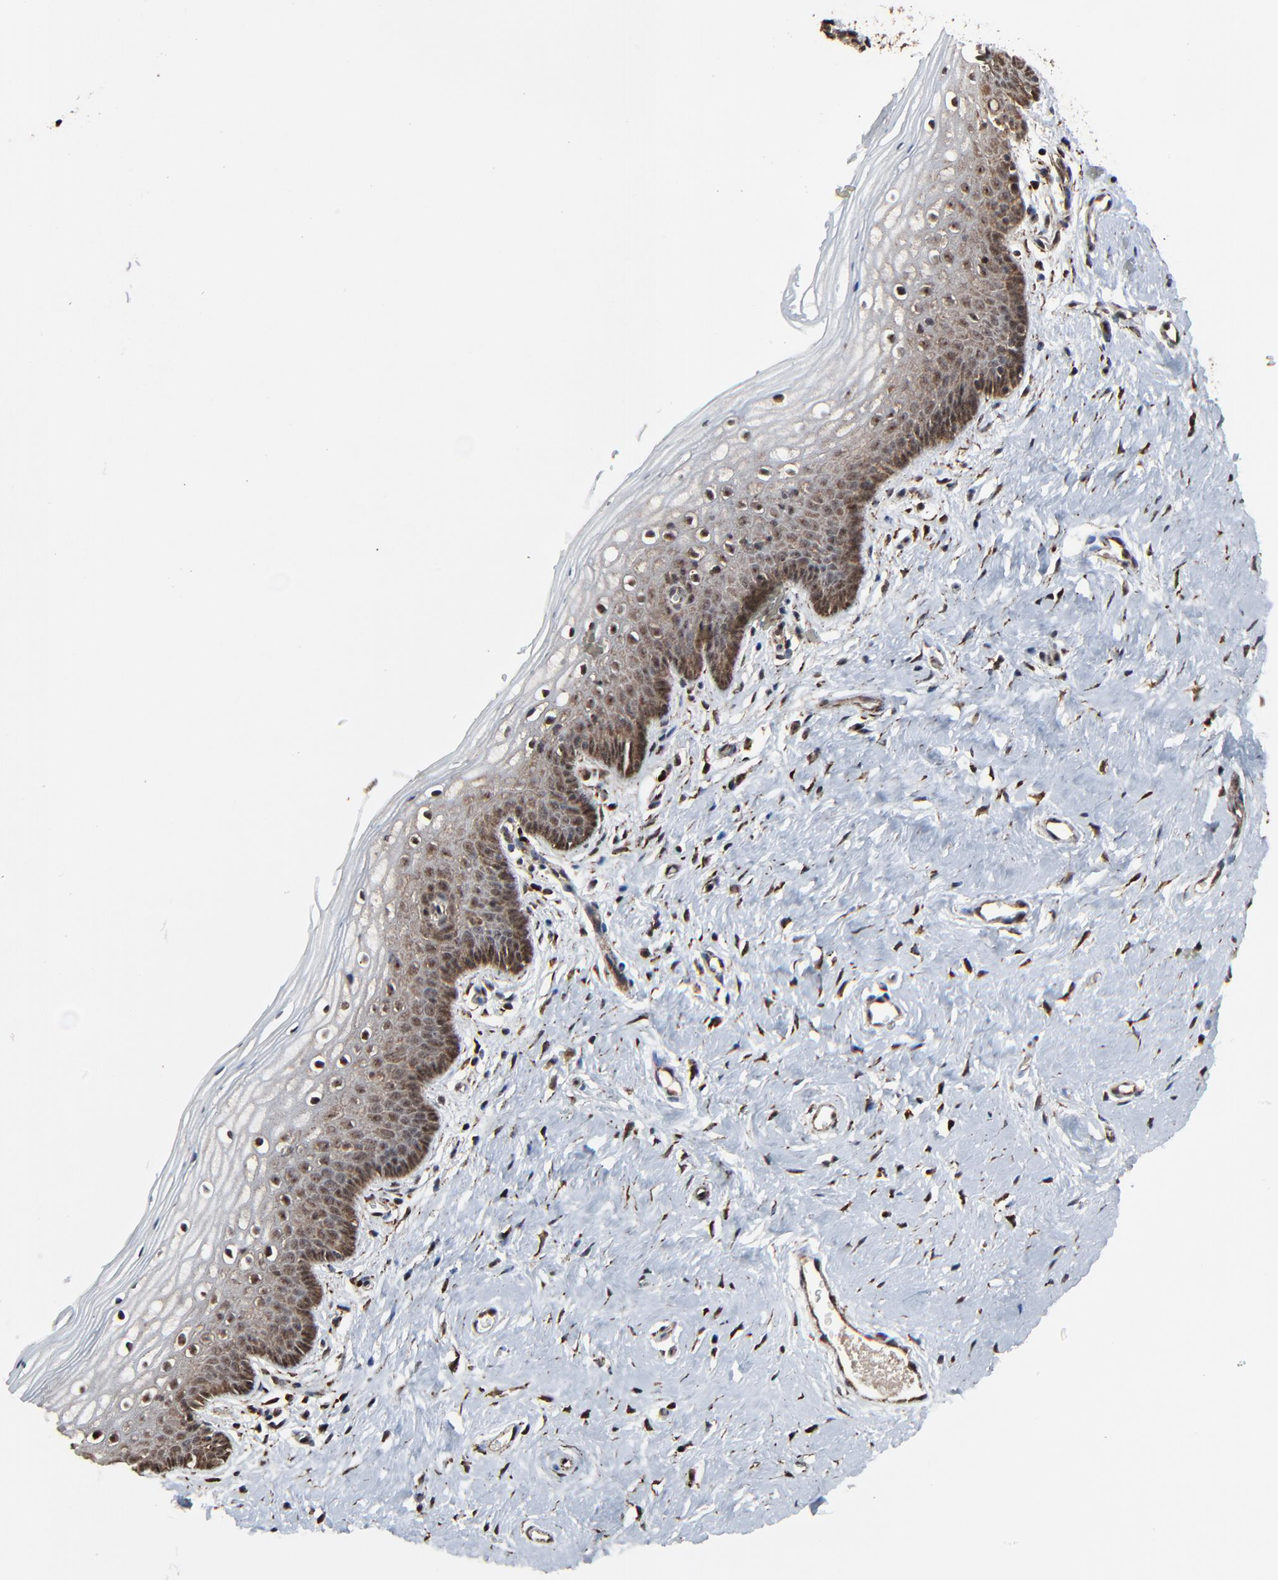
{"staining": {"intensity": "moderate", "quantity": "25%-75%", "location": "cytoplasmic/membranous,nuclear"}, "tissue": "vagina", "cell_type": "Squamous epithelial cells", "image_type": "normal", "snomed": [{"axis": "morphology", "description": "Normal tissue, NOS"}, {"axis": "topography", "description": "Vagina"}], "caption": "Protein expression analysis of unremarkable vagina demonstrates moderate cytoplasmic/membranous,nuclear staining in approximately 25%-75% of squamous epithelial cells. (DAB (3,3'-diaminobenzidine) IHC, brown staining for protein, blue staining for nuclei).", "gene": "RHOJ", "patient": {"sex": "female", "age": 46}}